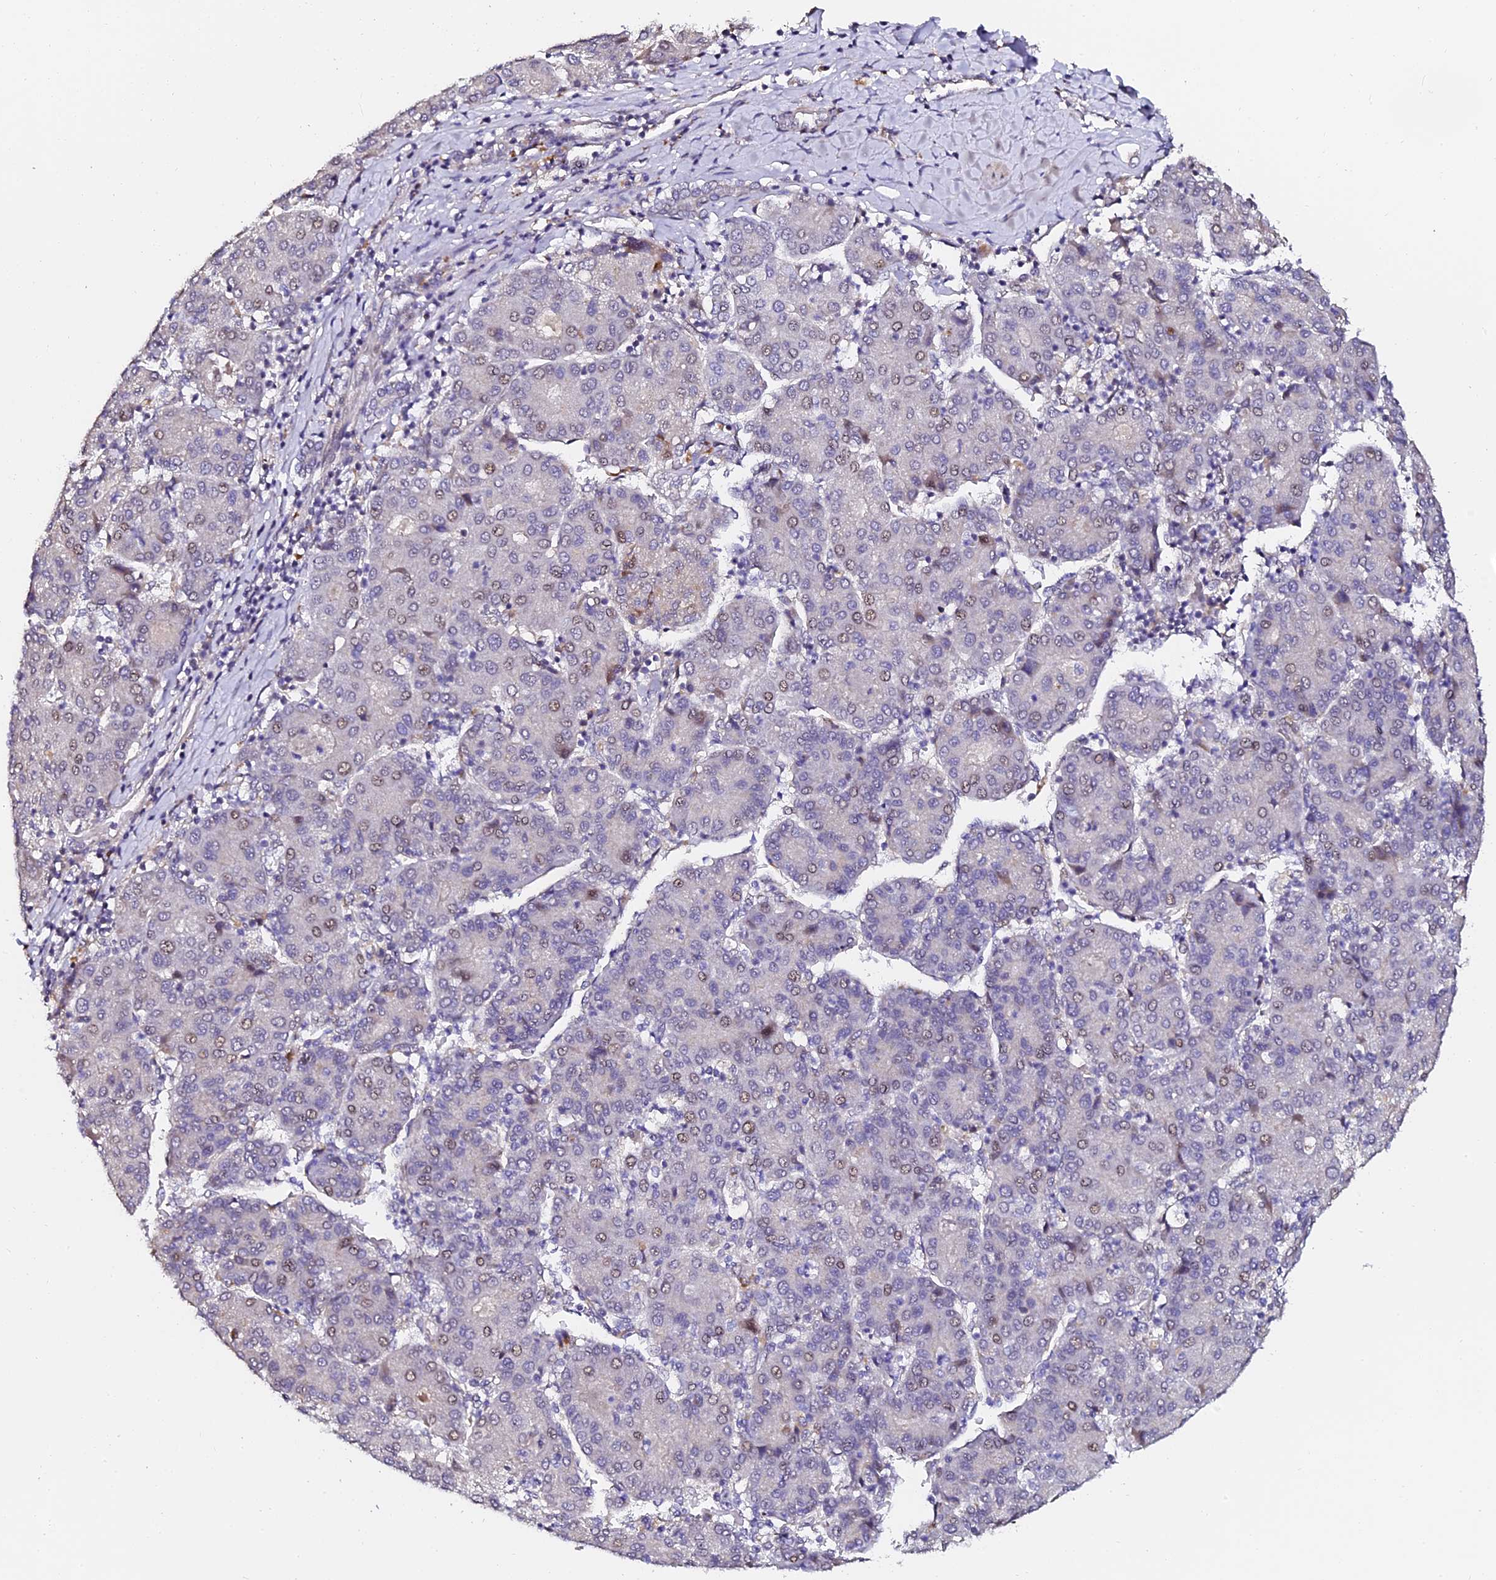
{"staining": {"intensity": "weak", "quantity": "25%-75%", "location": "nuclear"}, "tissue": "liver cancer", "cell_type": "Tumor cells", "image_type": "cancer", "snomed": [{"axis": "morphology", "description": "Carcinoma, Hepatocellular, NOS"}, {"axis": "topography", "description": "Liver"}], "caption": "About 25%-75% of tumor cells in human liver cancer (hepatocellular carcinoma) display weak nuclear protein expression as visualized by brown immunohistochemical staining.", "gene": "GPN3", "patient": {"sex": "male", "age": 65}}